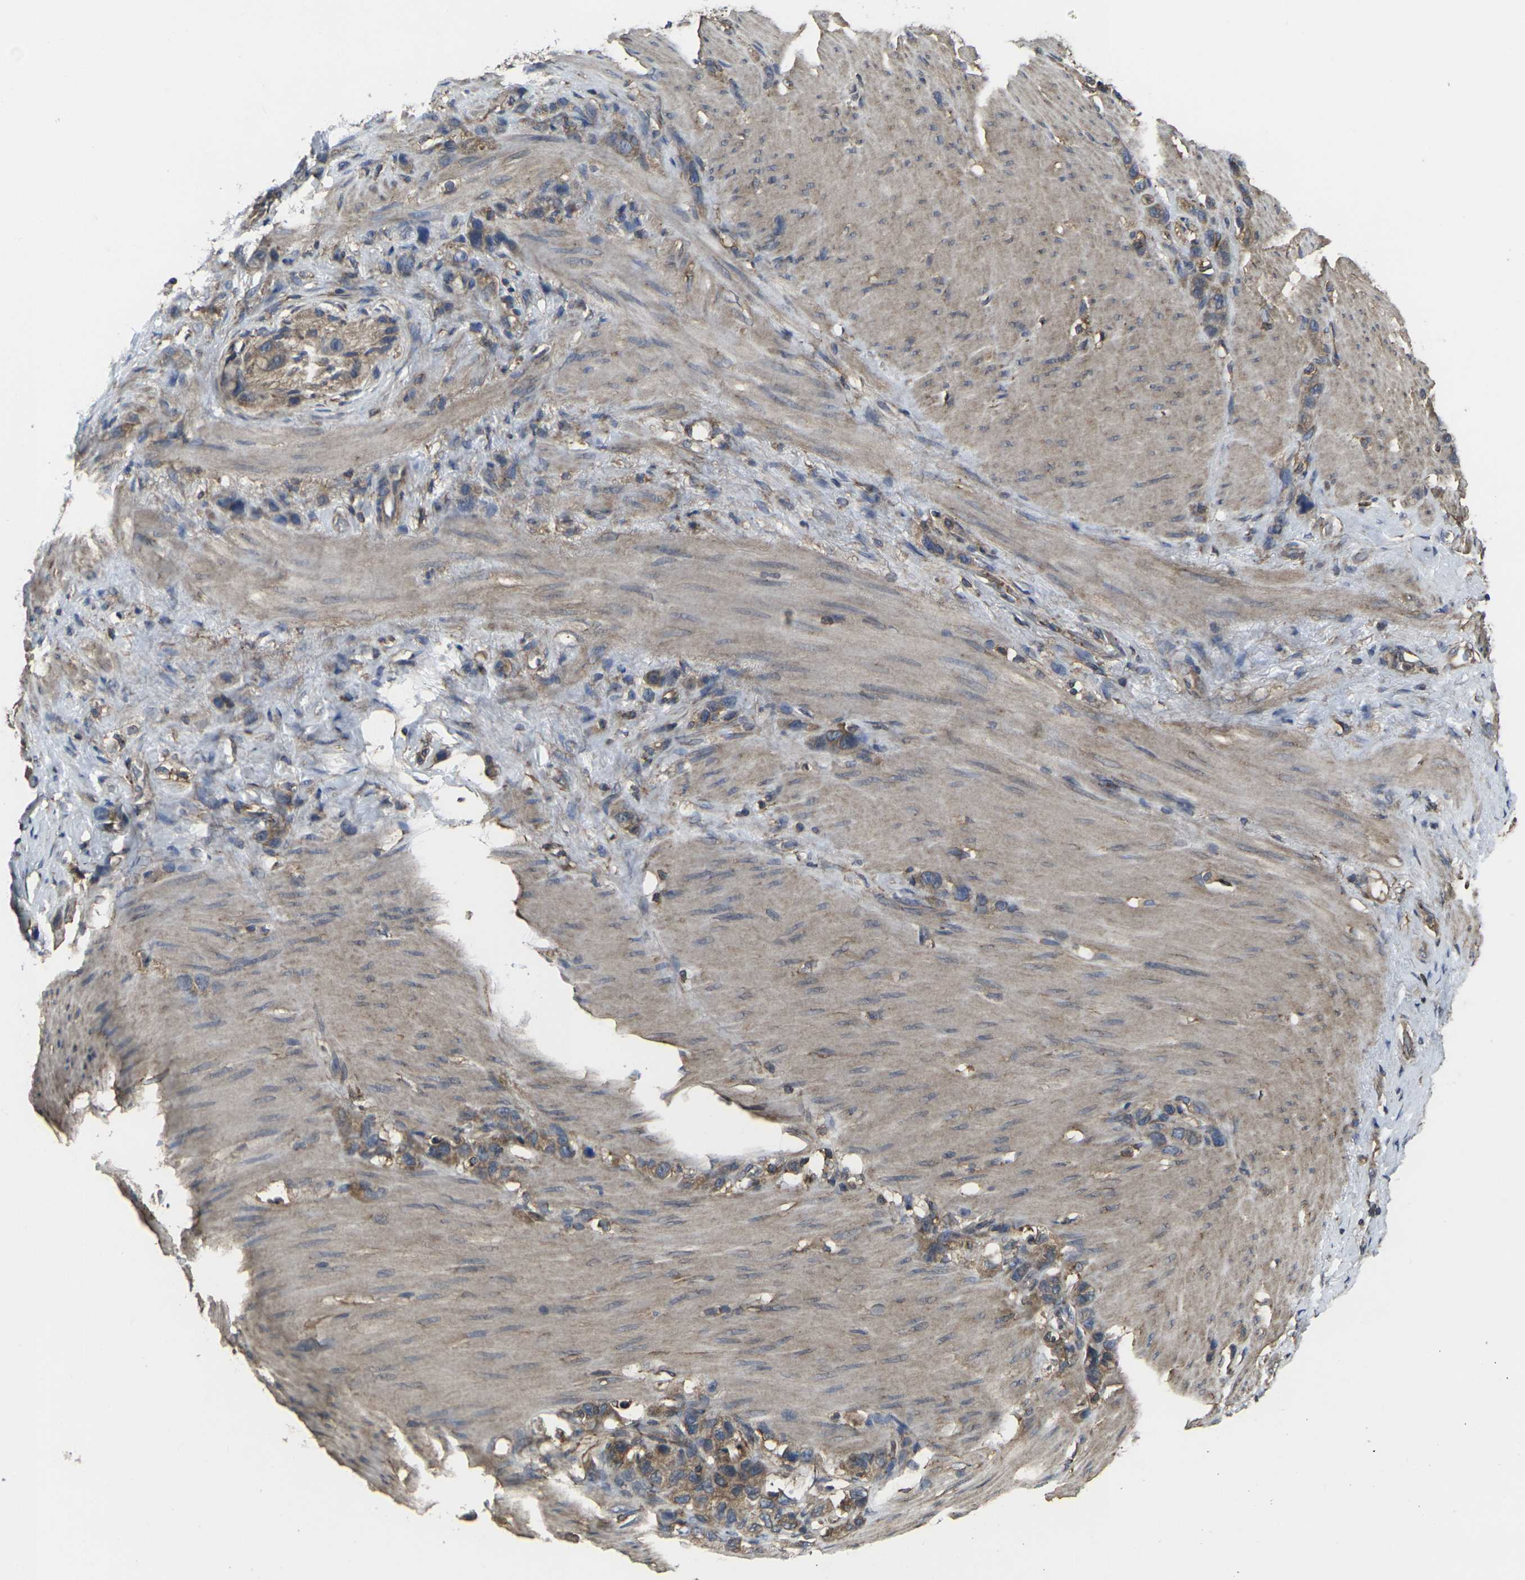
{"staining": {"intensity": "moderate", "quantity": ">75%", "location": "cytoplasmic/membranous"}, "tissue": "stomach cancer", "cell_type": "Tumor cells", "image_type": "cancer", "snomed": [{"axis": "morphology", "description": "Normal tissue, NOS"}, {"axis": "morphology", "description": "Adenocarcinoma, NOS"}, {"axis": "morphology", "description": "Adenocarcinoma, High grade"}, {"axis": "topography", "description": "Stomach, upper"}, {"axis": "topography", "description": "Stomach"}], "caption": "Protein staining reveals moderate cytoplasmic/membranous staining in about >75% of tumor cells in stomach cancer (adenocarcinoma).", "gene": "PRKACB", "patient": {"sex": "female", "age": 65}}